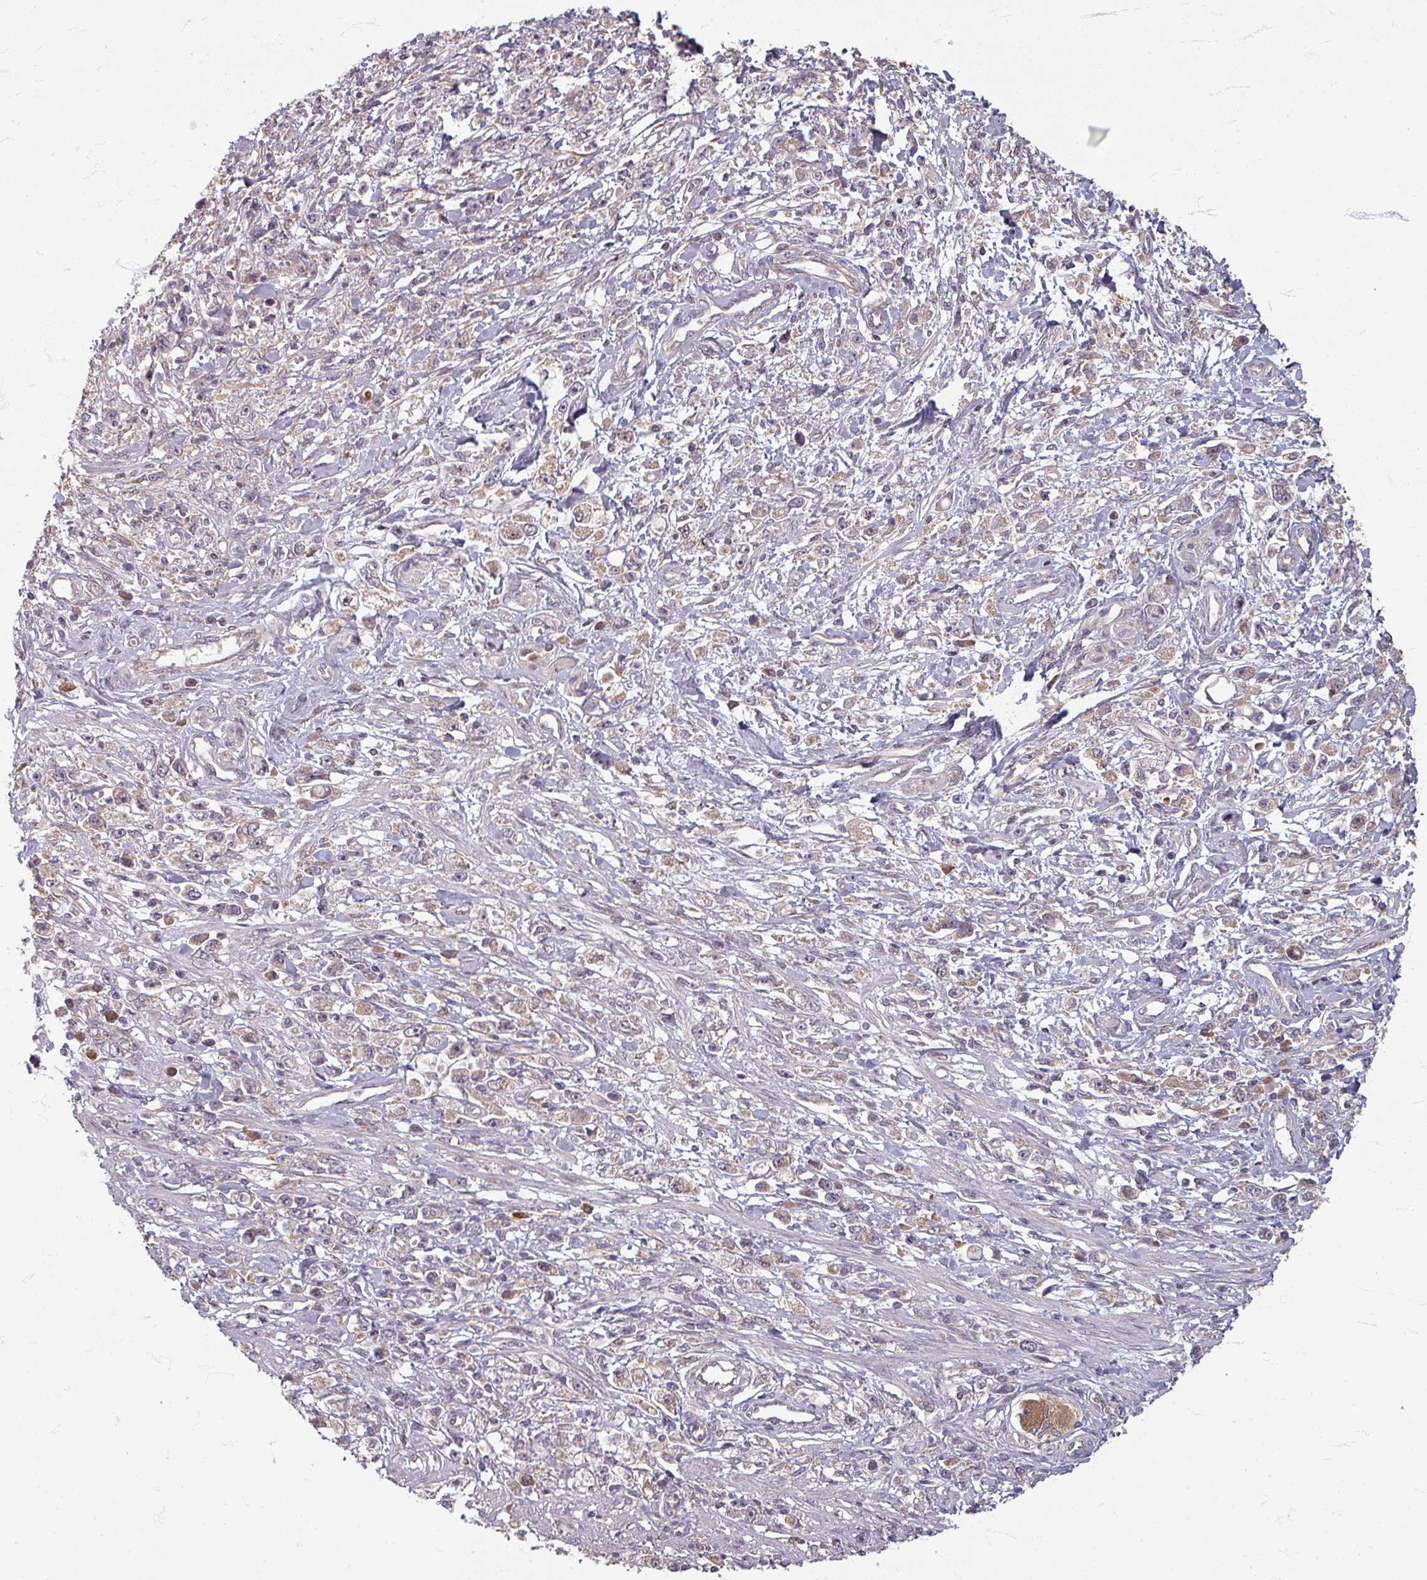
{"staining": {"intensity": "weak", "quantity": "25%-75%", "location": "cytoplasmic/membranous"}, "tissue": "stomach cancer", "cell_type": "Tumor cells", "image_type": "cancer", "snomed": [{"axis": "morphology", "description": "Adenocarcinoma, NOS"}, {"axis": "topography", "description": "Stomach"}], "caption": "This is an image of immunohistochemistry (IHC) staining of stomach cancer (adenocarcinoma), which shows weak staining in the cytoplasmic/membranous of tumor cells.", "gene": "STAM", "patient": {"sex": "female", "age": 59}}